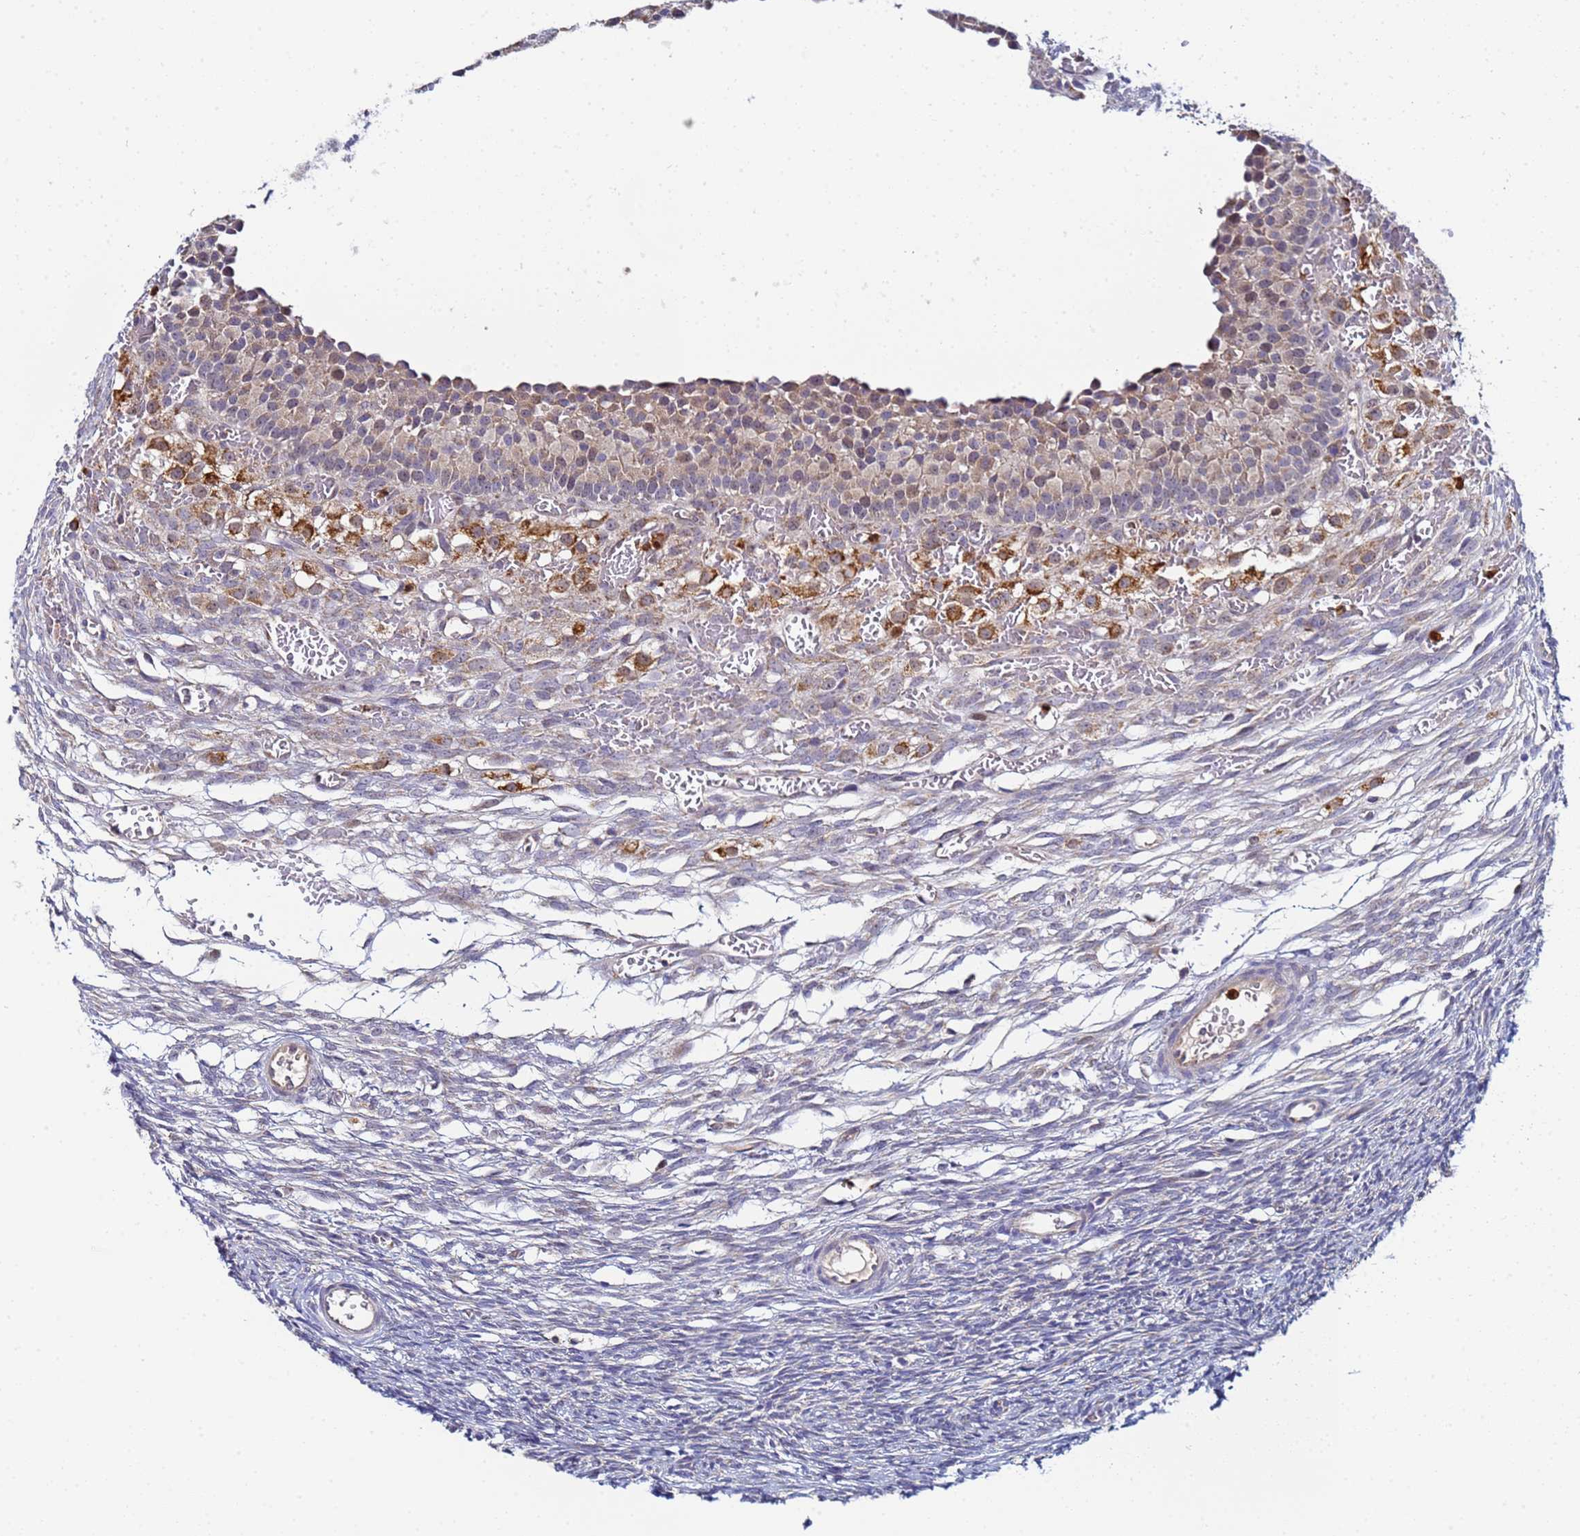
{"staining": {"intensity": "negative", "quantity": "none", "location": "none"}, "tissue": "ovary", "cell_type": "Ovarian stroma cells", "image_type": "normal", "snomed": [{"axis": "morphology", "description": "Normal tissue, NOS"}, {"axis": "topography", "description": "Ovary"}], "caption": "DAB immunohistochemical staining of normal ovary reveals no significant expression in ovarian stroma cells.", "gene": "CCDC127", "patient": {"sex": "female", "age": 39}}